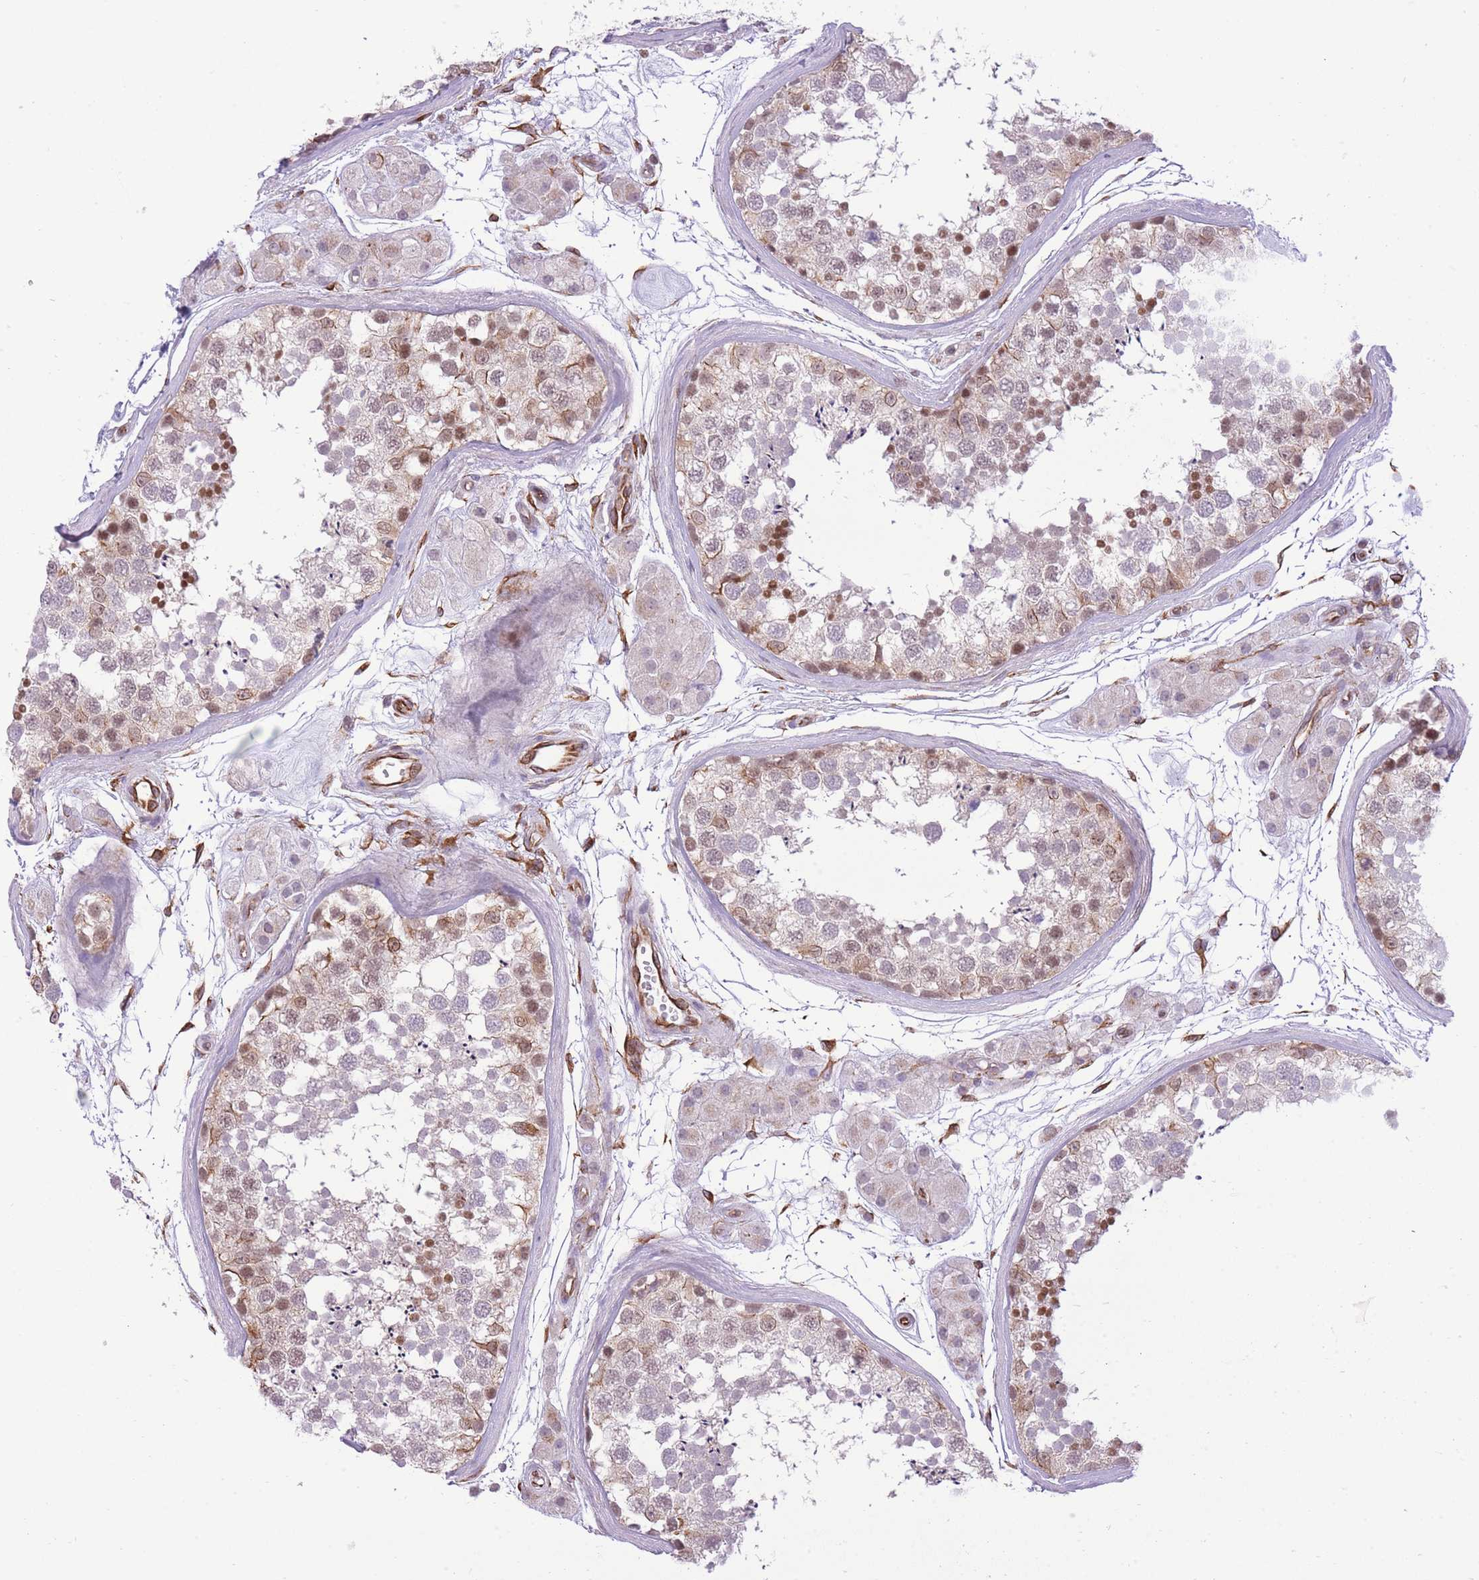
{"staining": {"intensity": "moderate", "quantity": "25%-75%", "location": "nuclear"}, "tissue": "testis", "cell_type": "Cells in seminiferous ducts", "image_type": "normal", "snomed": [{"axis": "morphology", "description": "Normal tissue, NOS"}, {"axis": "topography", "description": "Testis"}], "caption": "Benign testis displays moderate nuclear expression in about 25%-75% of cells in seminiferous ducts (DAB = brown stain, brightfield microscopy at high magnification)..", "gene": "ELL", "patient": {"sex": "male", "age": 56}}